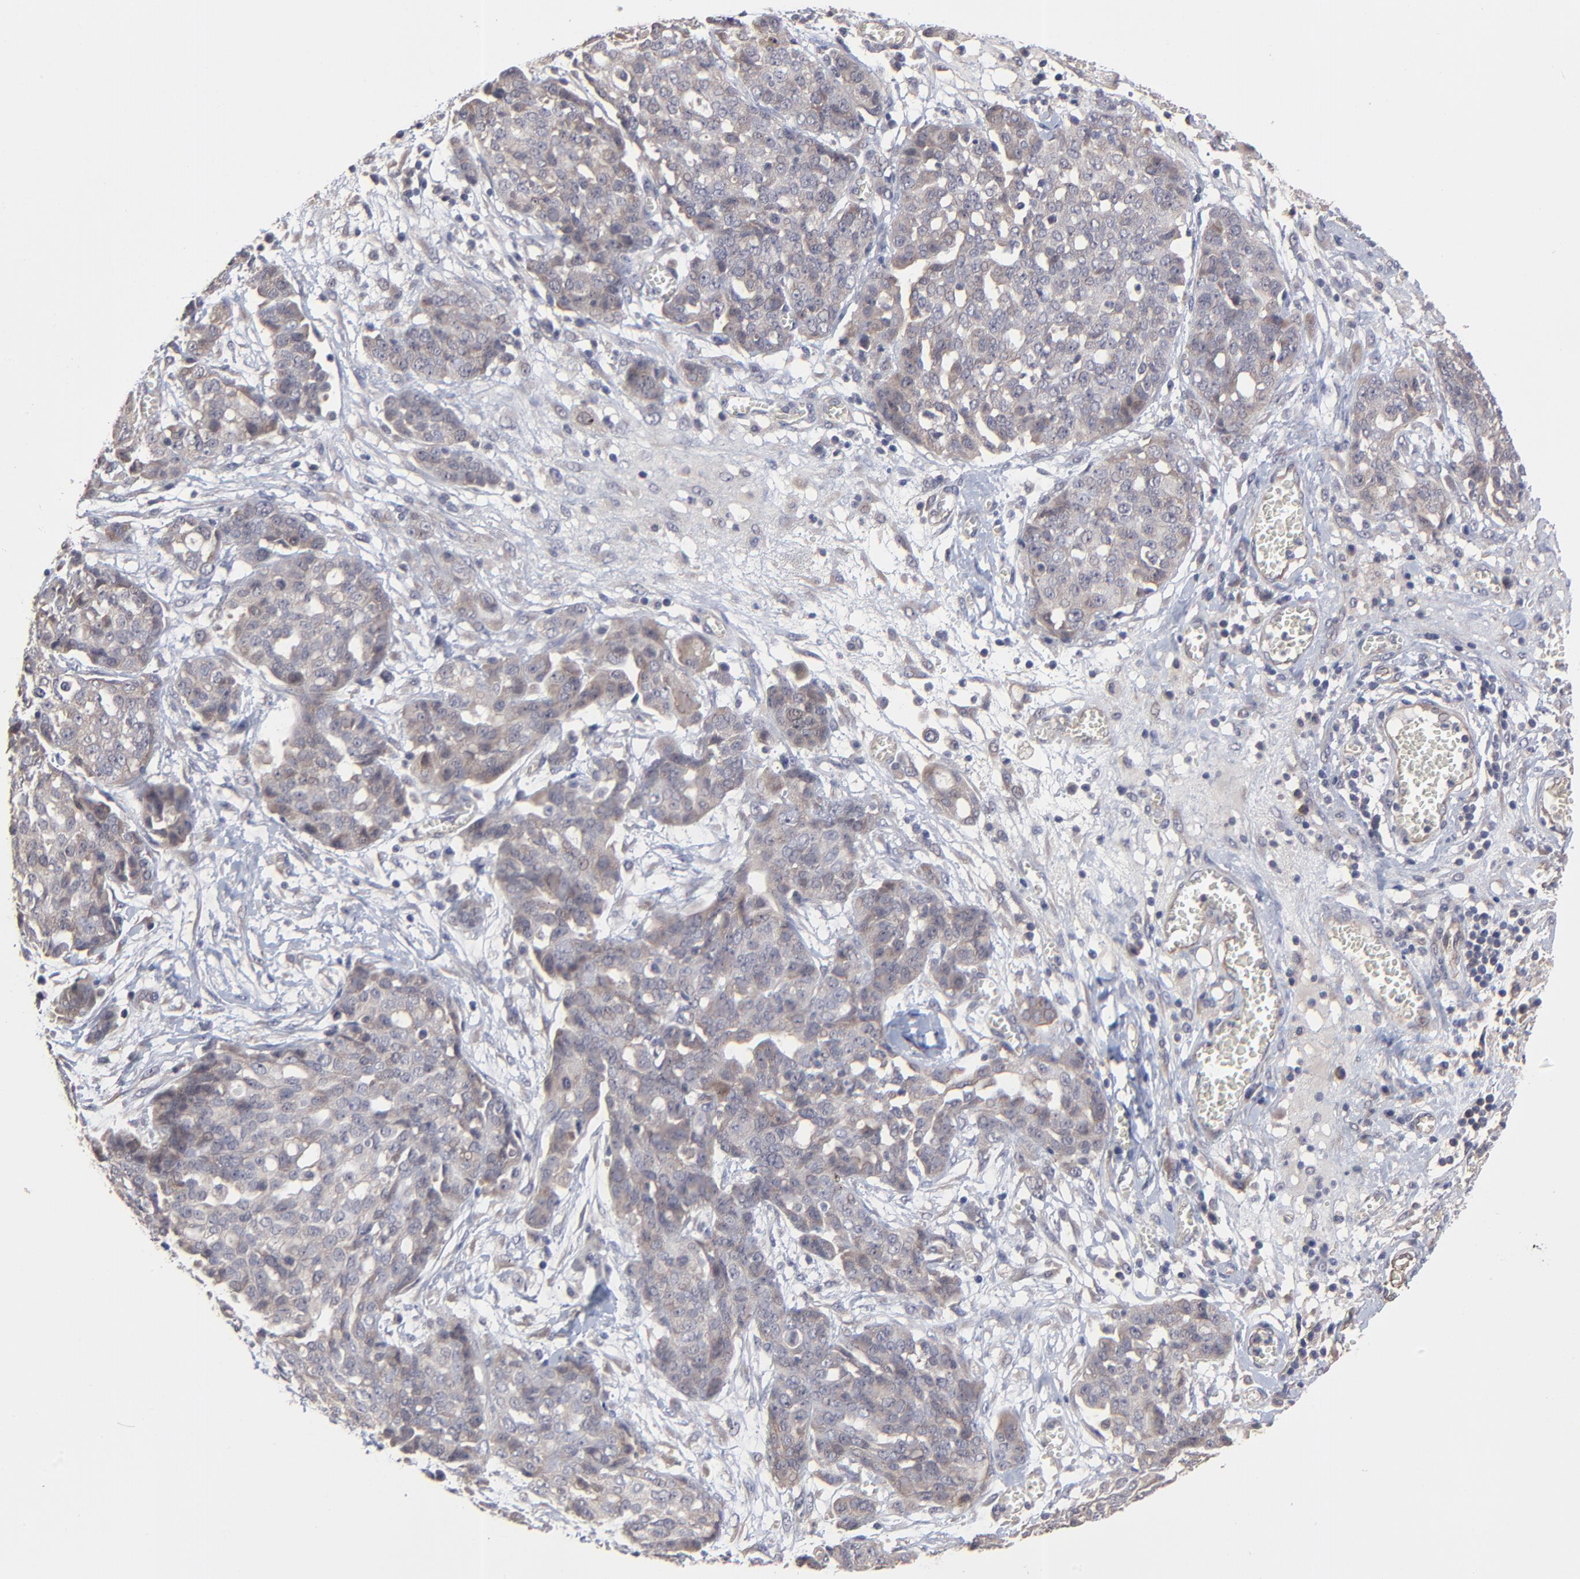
{"staining": {"intensity": "weak", "quantity": "<25%", "location": "cytoplasmic/membranous"}, "tissue": "ovarian cancer", "cell_type": "Tumor cells", "image_type": "cancer", "snomed": [{"axis": "morphology", "description": "Cystadenocarcinoma, serous, NOS"}, {"axis": "topography", "description": "Soft tissue"}, {"axis": "topography", "description": "Ovary"}], "caption": "Protein analysis of ovarian serous cystadenocarcinoma reveals no significant expression in tumor cells.", "gene": "ZNF780B", "patient": {"sex": "female", "age": 57}}